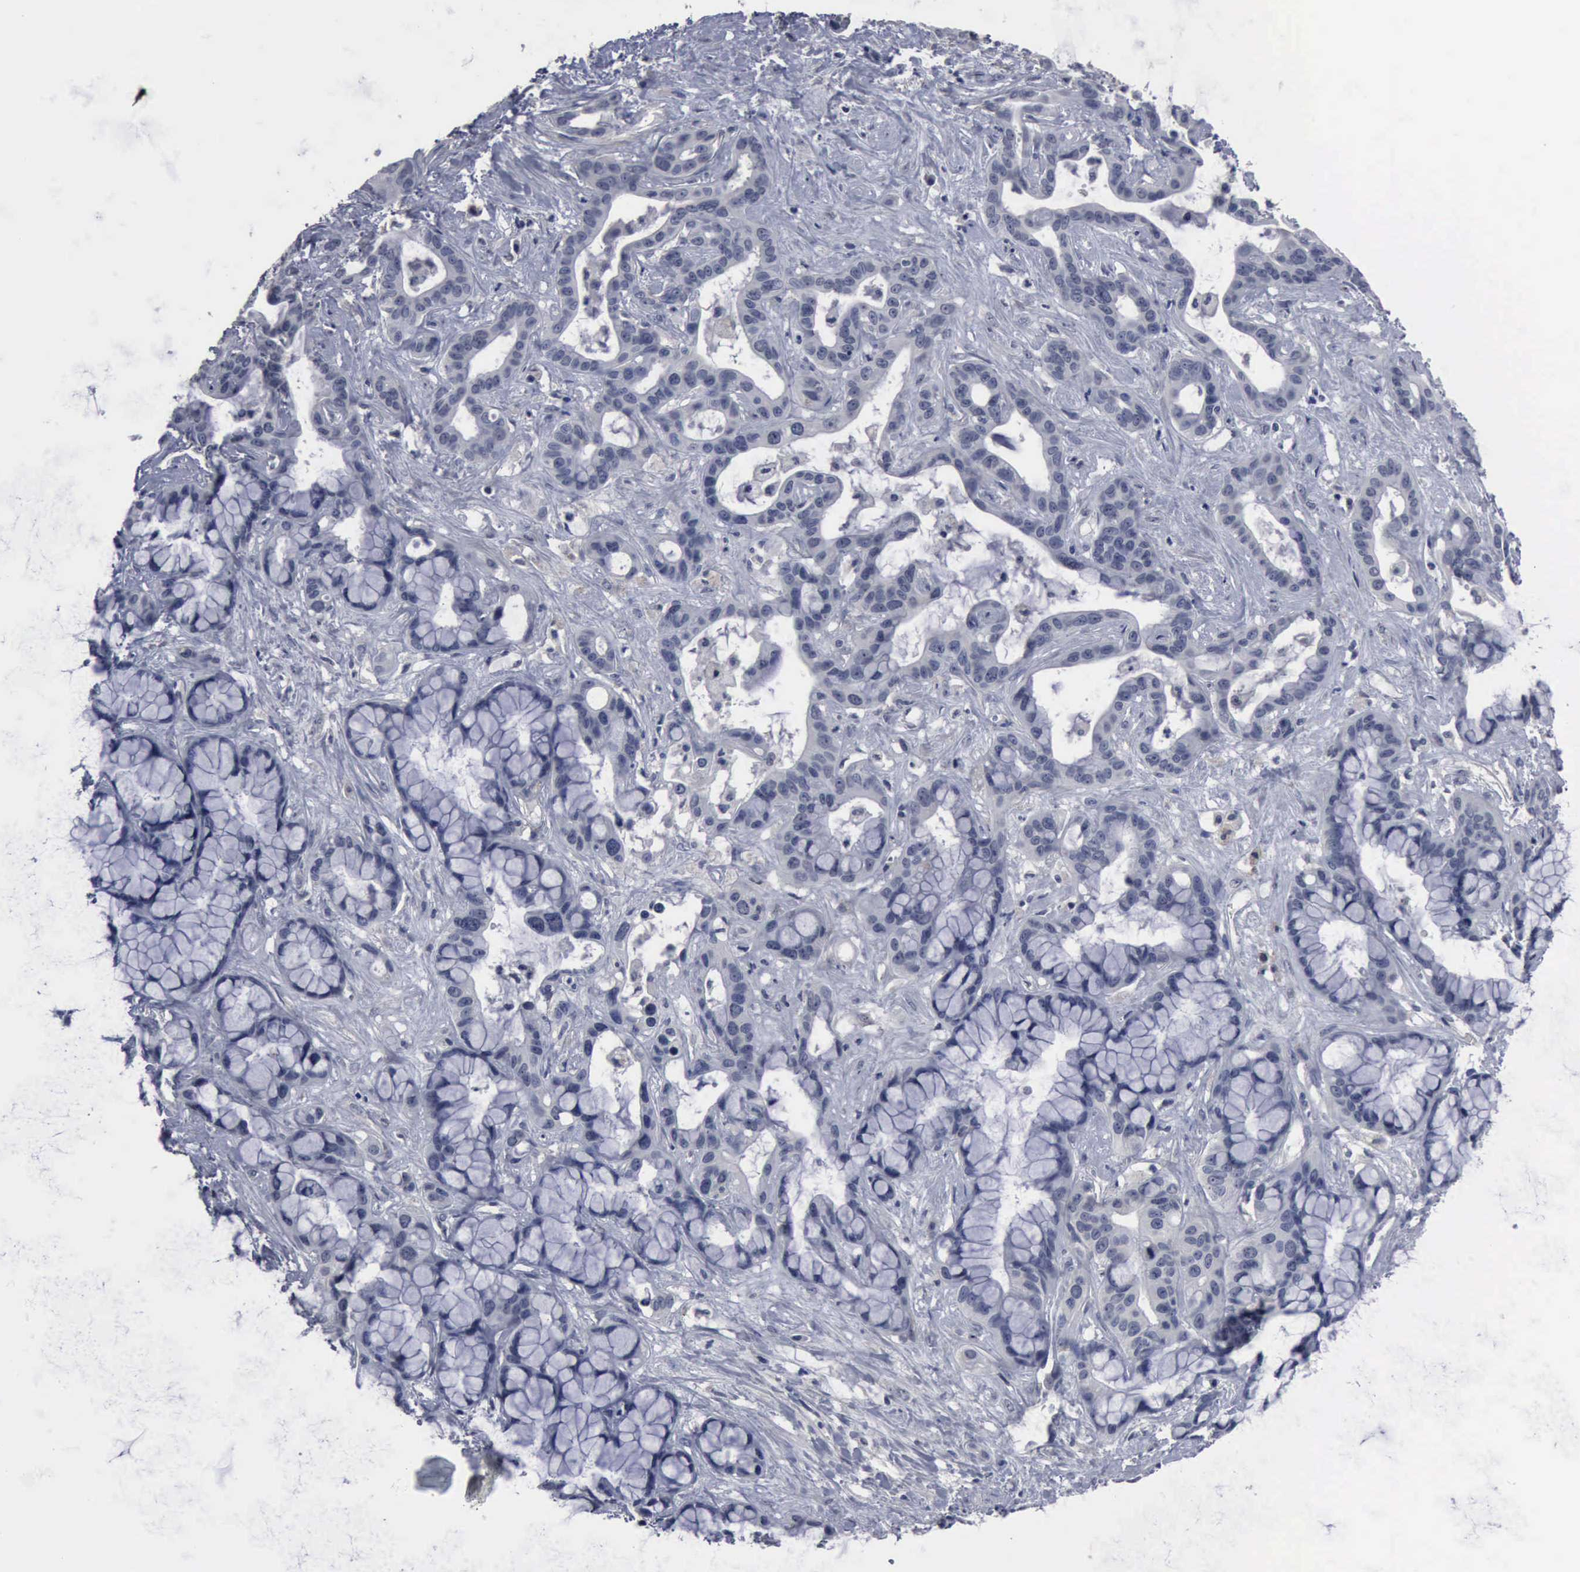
{"staining": {"intensity": "negative", "quantity": "none", "location": "none"}, "tissue": "liver cancer", "cell_type": "Tumor cells", "image_type": "cancer", "snomed": [{"axis": "morphology", "description": "Cholangiocarcinoma"}, {"axis": "topography", "description": "Liver"}], "caption": "Liver cancer (cholangiocarcinoma) was stained to show a protein in brown. There is no significant expression in tumor cells.", "gene": "MYO18B", "patient": {"sex": "female", "age": 65}}